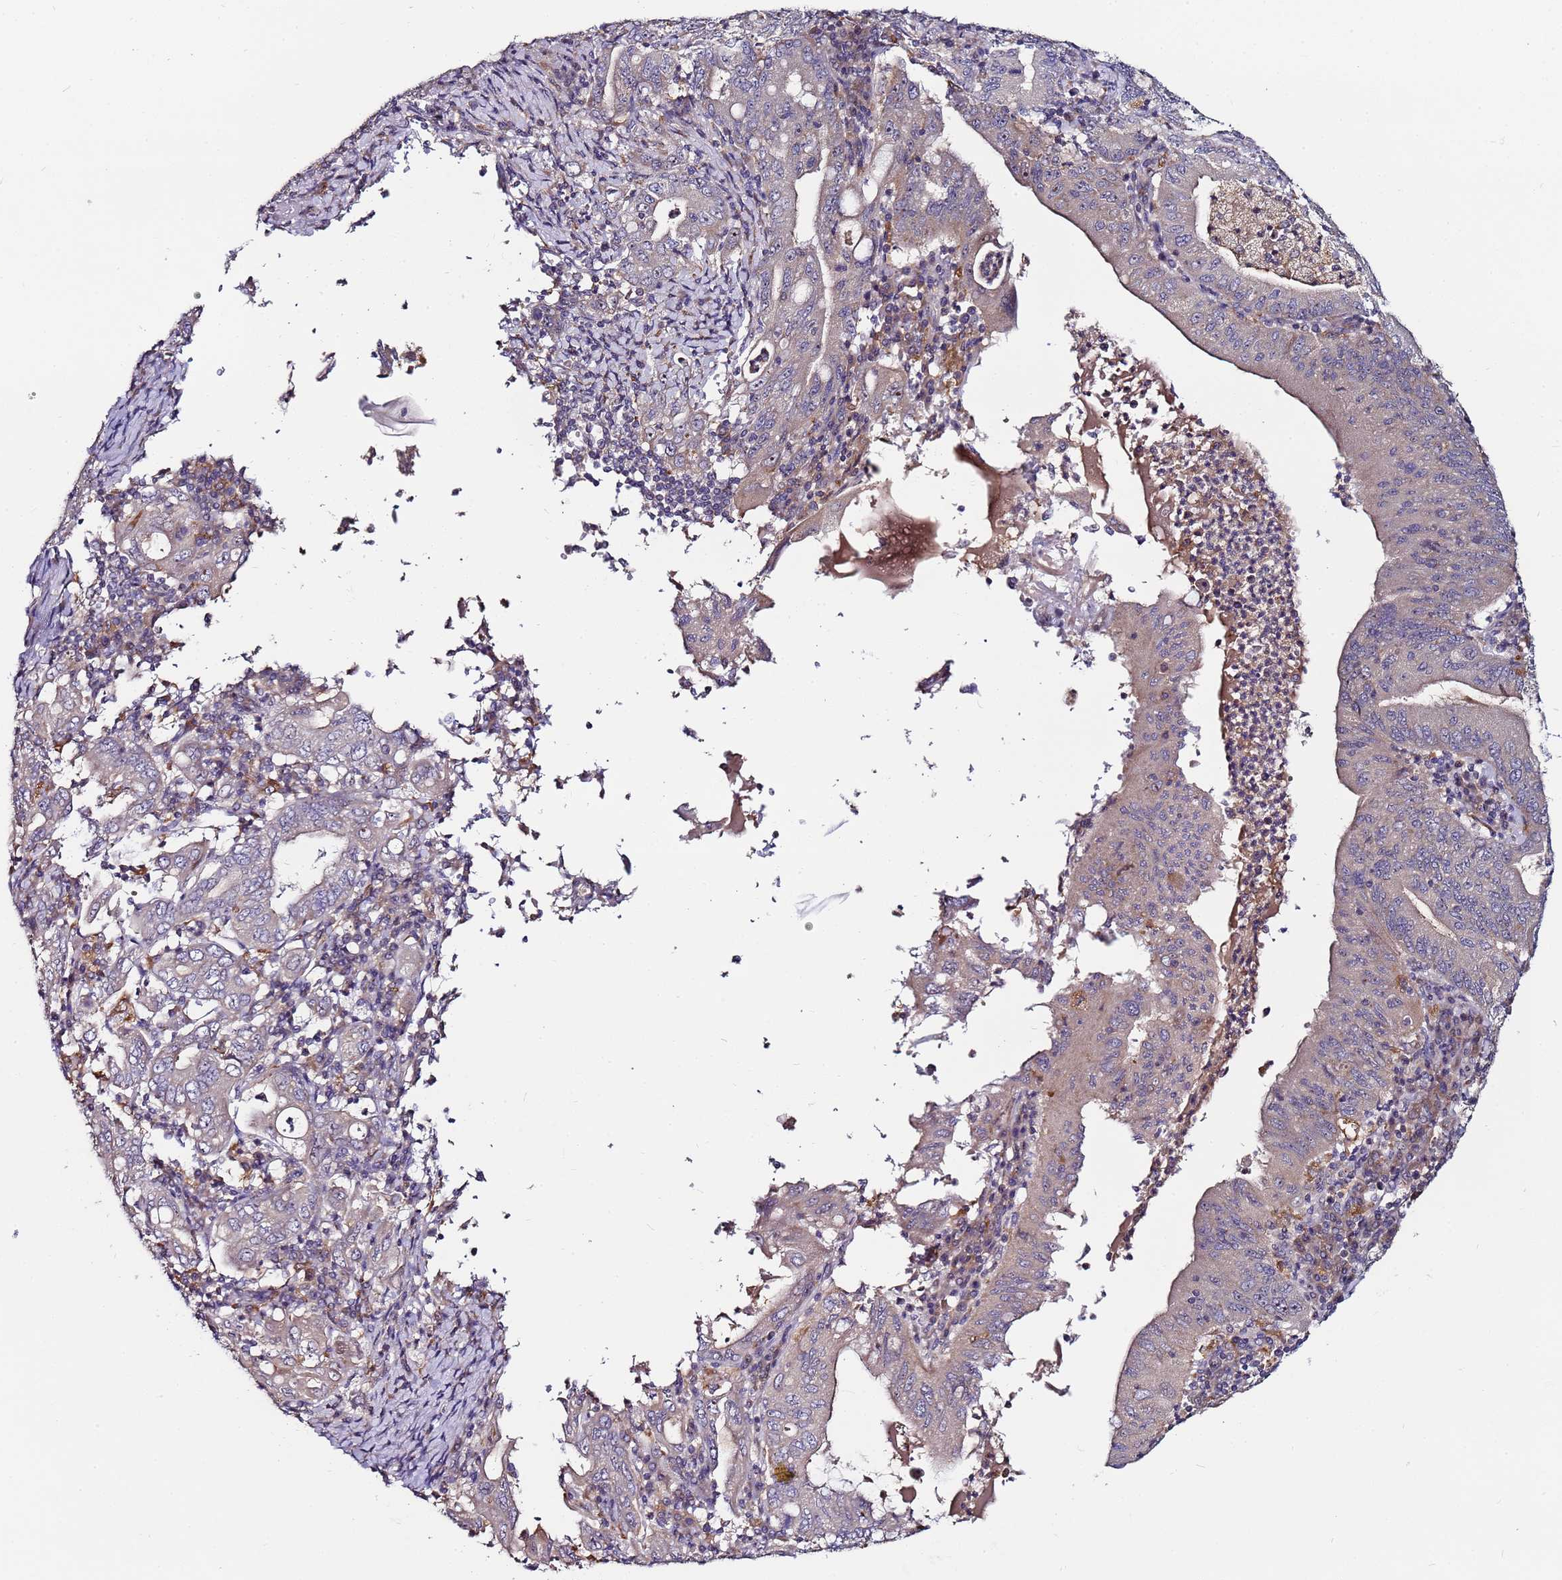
{"staining": {"intensity": "weak", "quantity": "<25%", "location": "cytoplasmic/membranous"}, "tissue": "stomach cancer", "cell_type": "Tumor cells", "image_type": "cancer", "snomed": [{"axis": "morphology", "description": "Normal tissue, NOS"}, {"axis": "morphology", "description": "Adenocarcinoma, NOS"}, {"axis": "topography", "description": "Esophagus"}, {"axis": "topography", "description": "Stomach, upper"}, {"axis": "topography", "description": "Peripheral nerve tissue"}], "caption": "Immunohistochemistry micrograph of stomach cancer stained for a protein (brown), which demonstrates no positivity in tumor cells. (Brightfield microscopy of DAB (3,3'-diaminobenzidine) immunohistochemistry at high magnification).", "gene": "KRI1", "patient": {"sex": "male", "age": 62}}